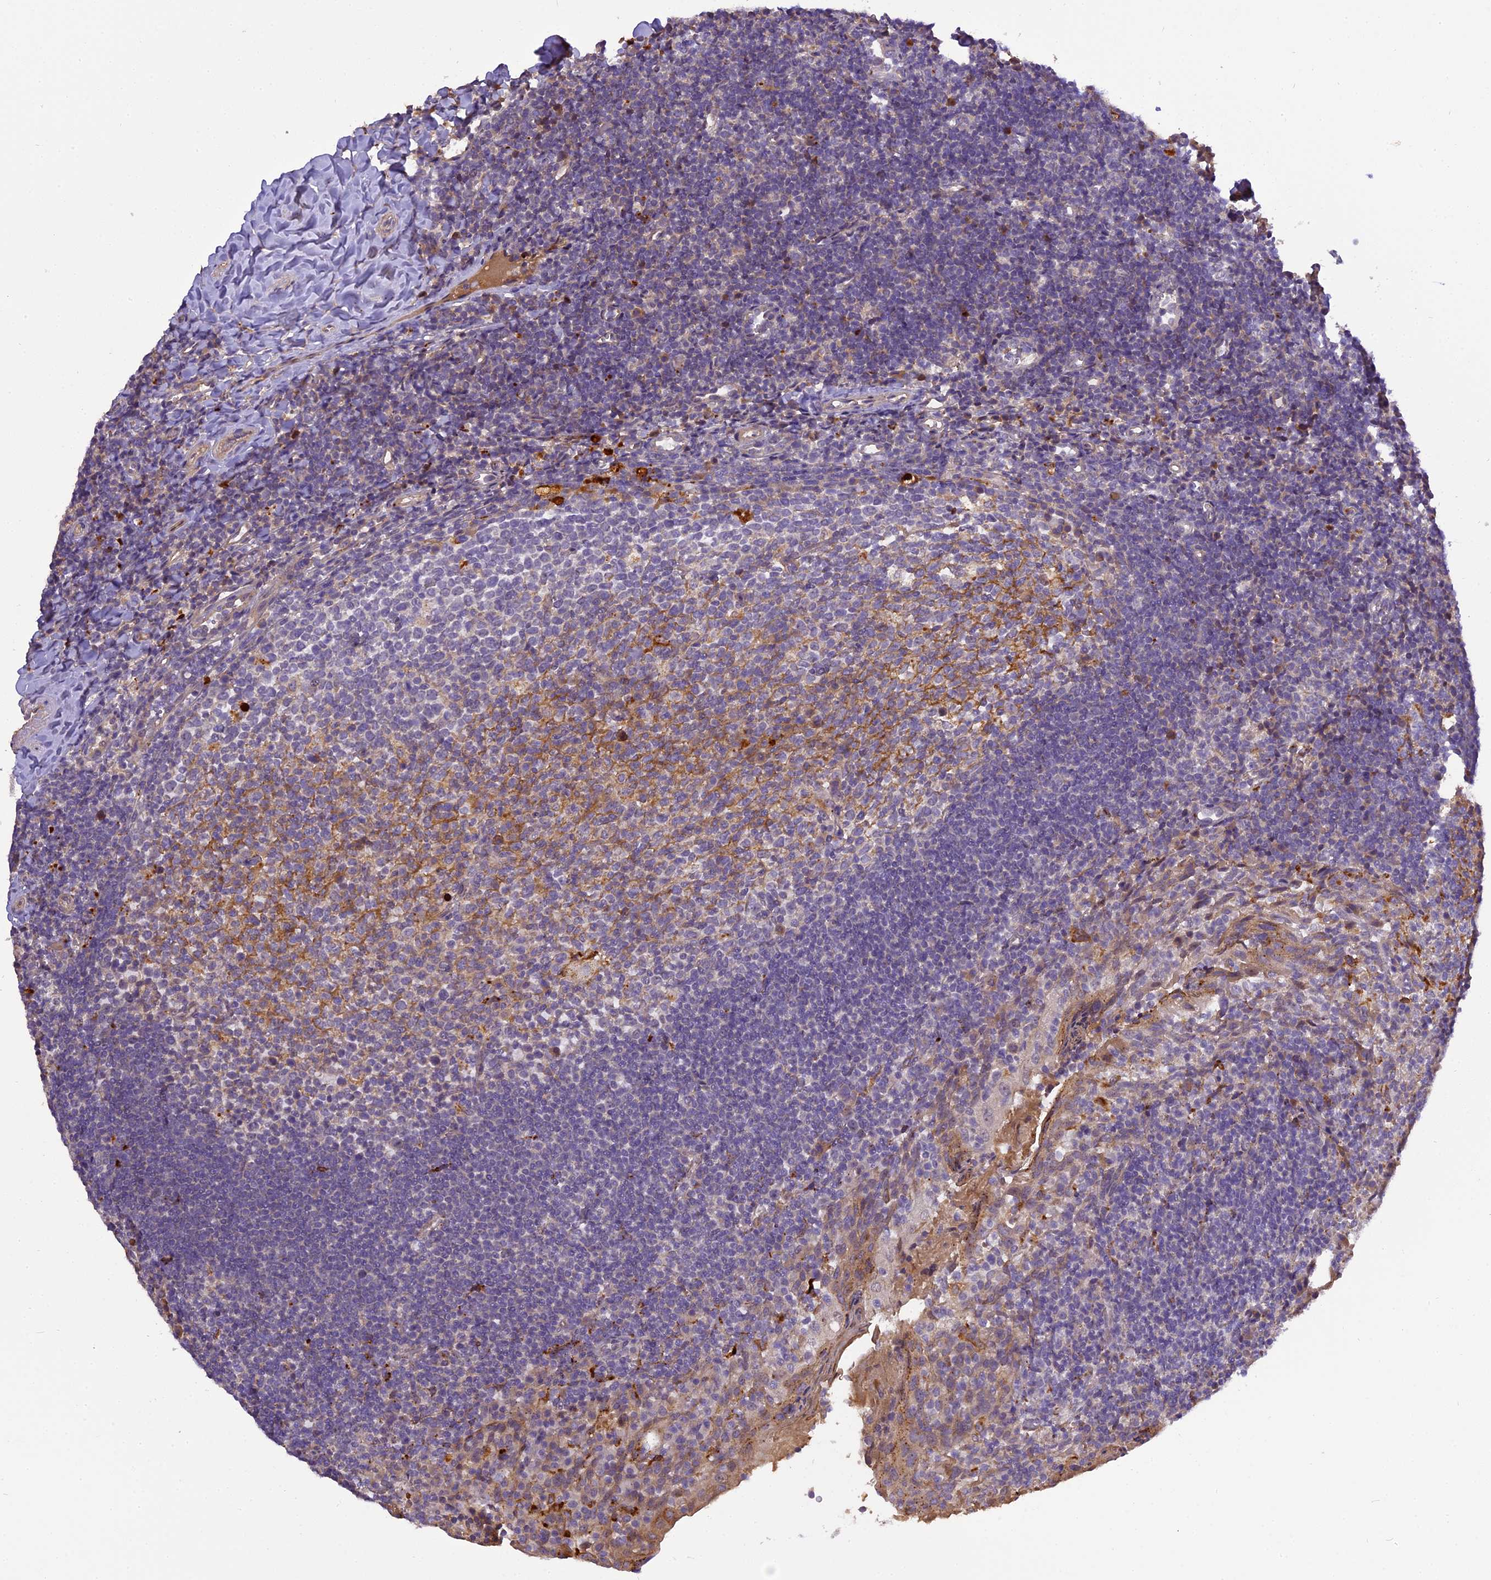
{"staining": {"intensity": "moderate", "quantity": "<25%", "location": "cytoplasmic/membranous"}, "tissue": "tonsil", "cell_type": "Germinal center cells", "image_type": "normal", "snomed": [{"axis": "morphology", "description": "Normal tissue, NOS"}, {"axis": "topography", "description": "Tonsil"}], "caption": "Brown immunohistochemical staining in benign human tonsil demonstrates moderate cytoplasmic/membranous expression in about <25% of germinal center cells. (Brightfield microscopy of DAB IHC at high magnification).", "gene": "FNIP2", "patient": {"sex": "female", "age": 10}}